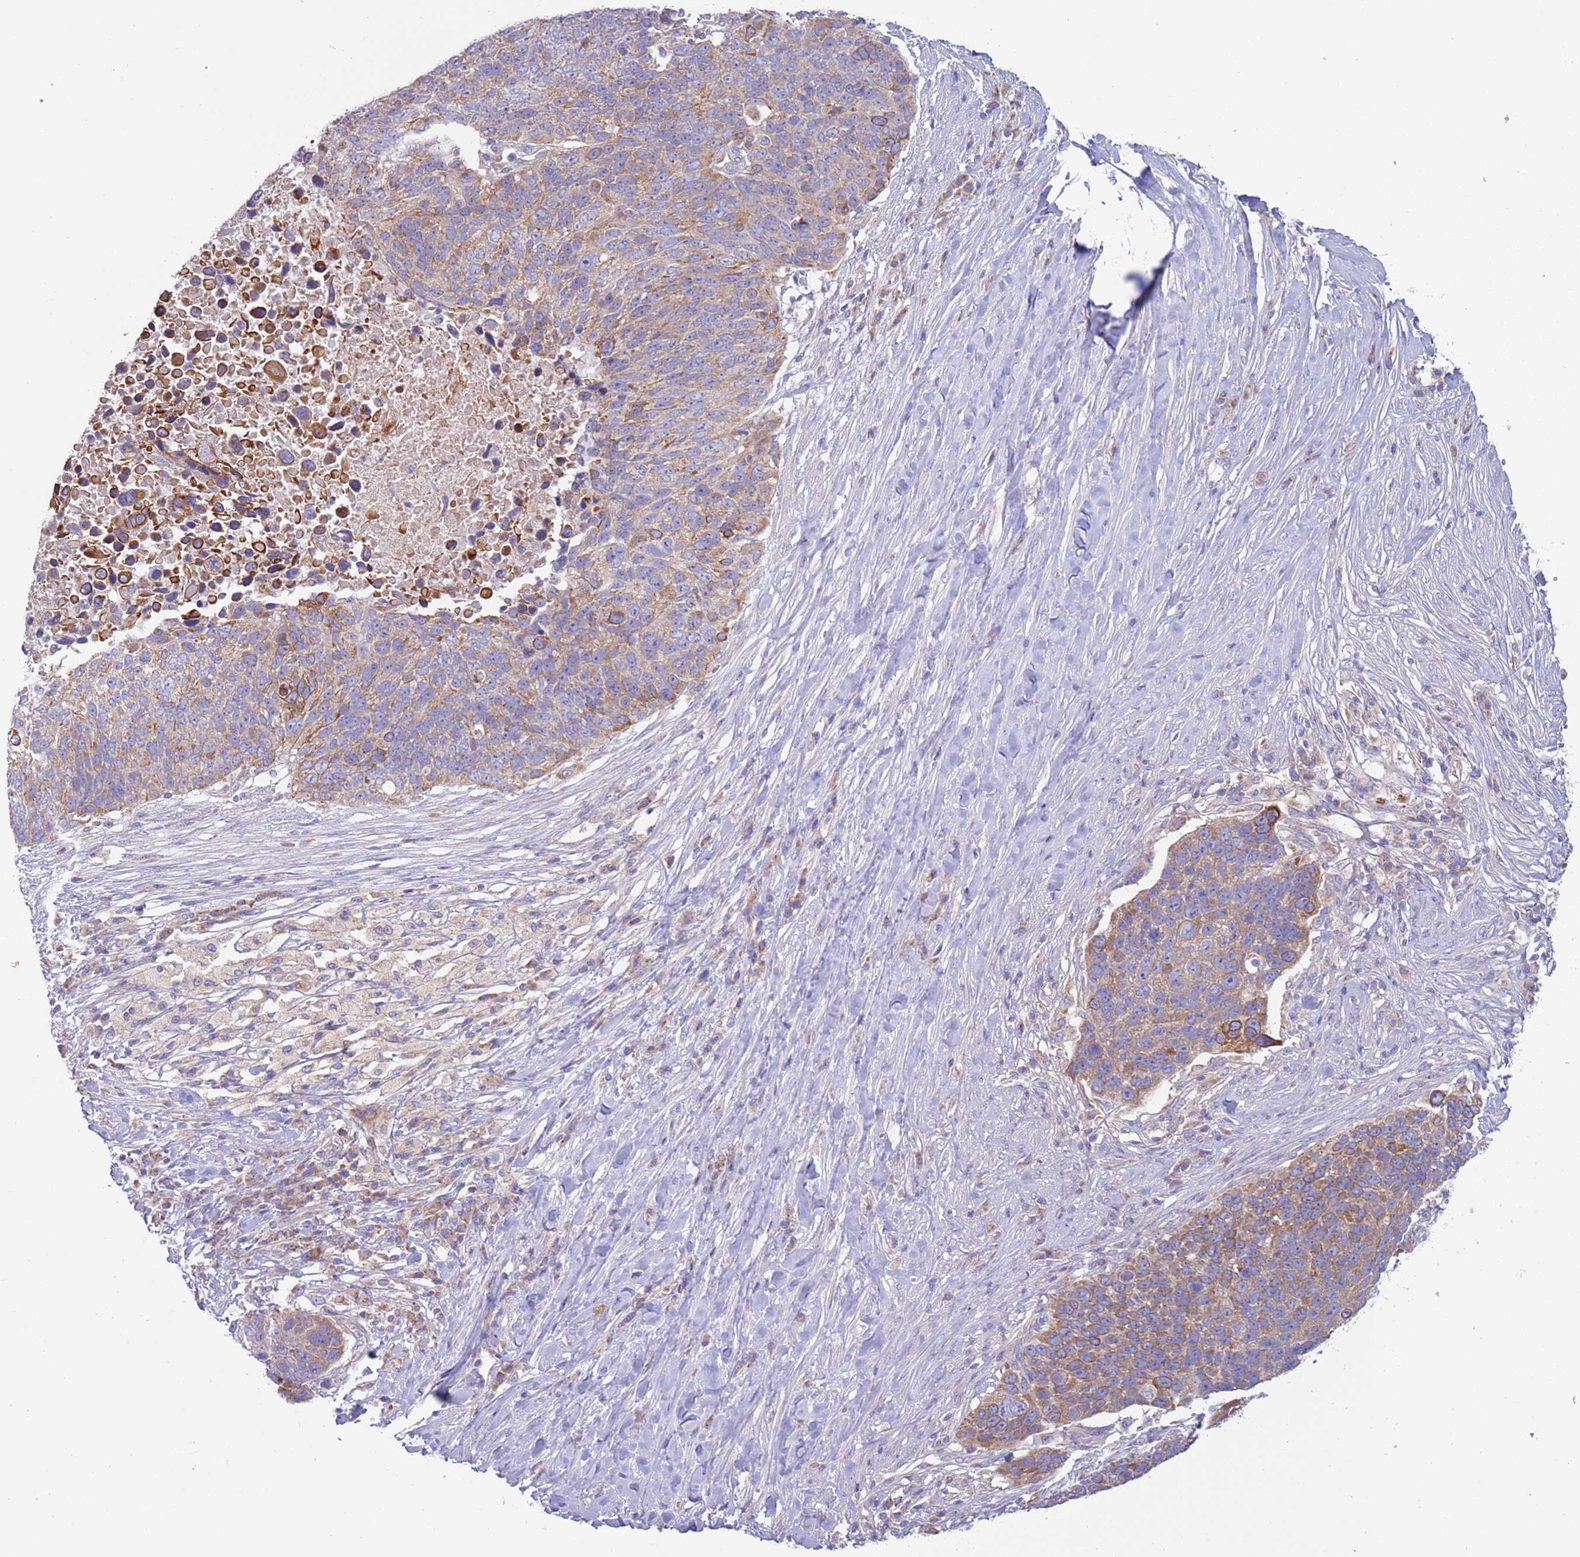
{"staining": {"intensity": "moderate", "quantity": "25%-75%", "location": "cytoplasmic/membranous"}, "tissue": "lung cancer", "cell_type": "Tumor cells", "image_type": "cancer", "snomed": [{"axis": "morphology", "description": "Normal tissue, NOS"}, {"axis": "morphology", "description": "Squamous cell carcinoma, NOS"}, {"axis": "topography", "description": "Lymph node"}, {"axis": "topography", "description": "Lung"}], "caption": "Lung cancer (squamous cell carcinoma) stained for a protein (brown) reveals moderate cytoplasmic/membranous positive positivity in about 25%-75% of tumor cells.", "gene": "UQCRQ", "patient": {"sex": "male", "age": 66}}